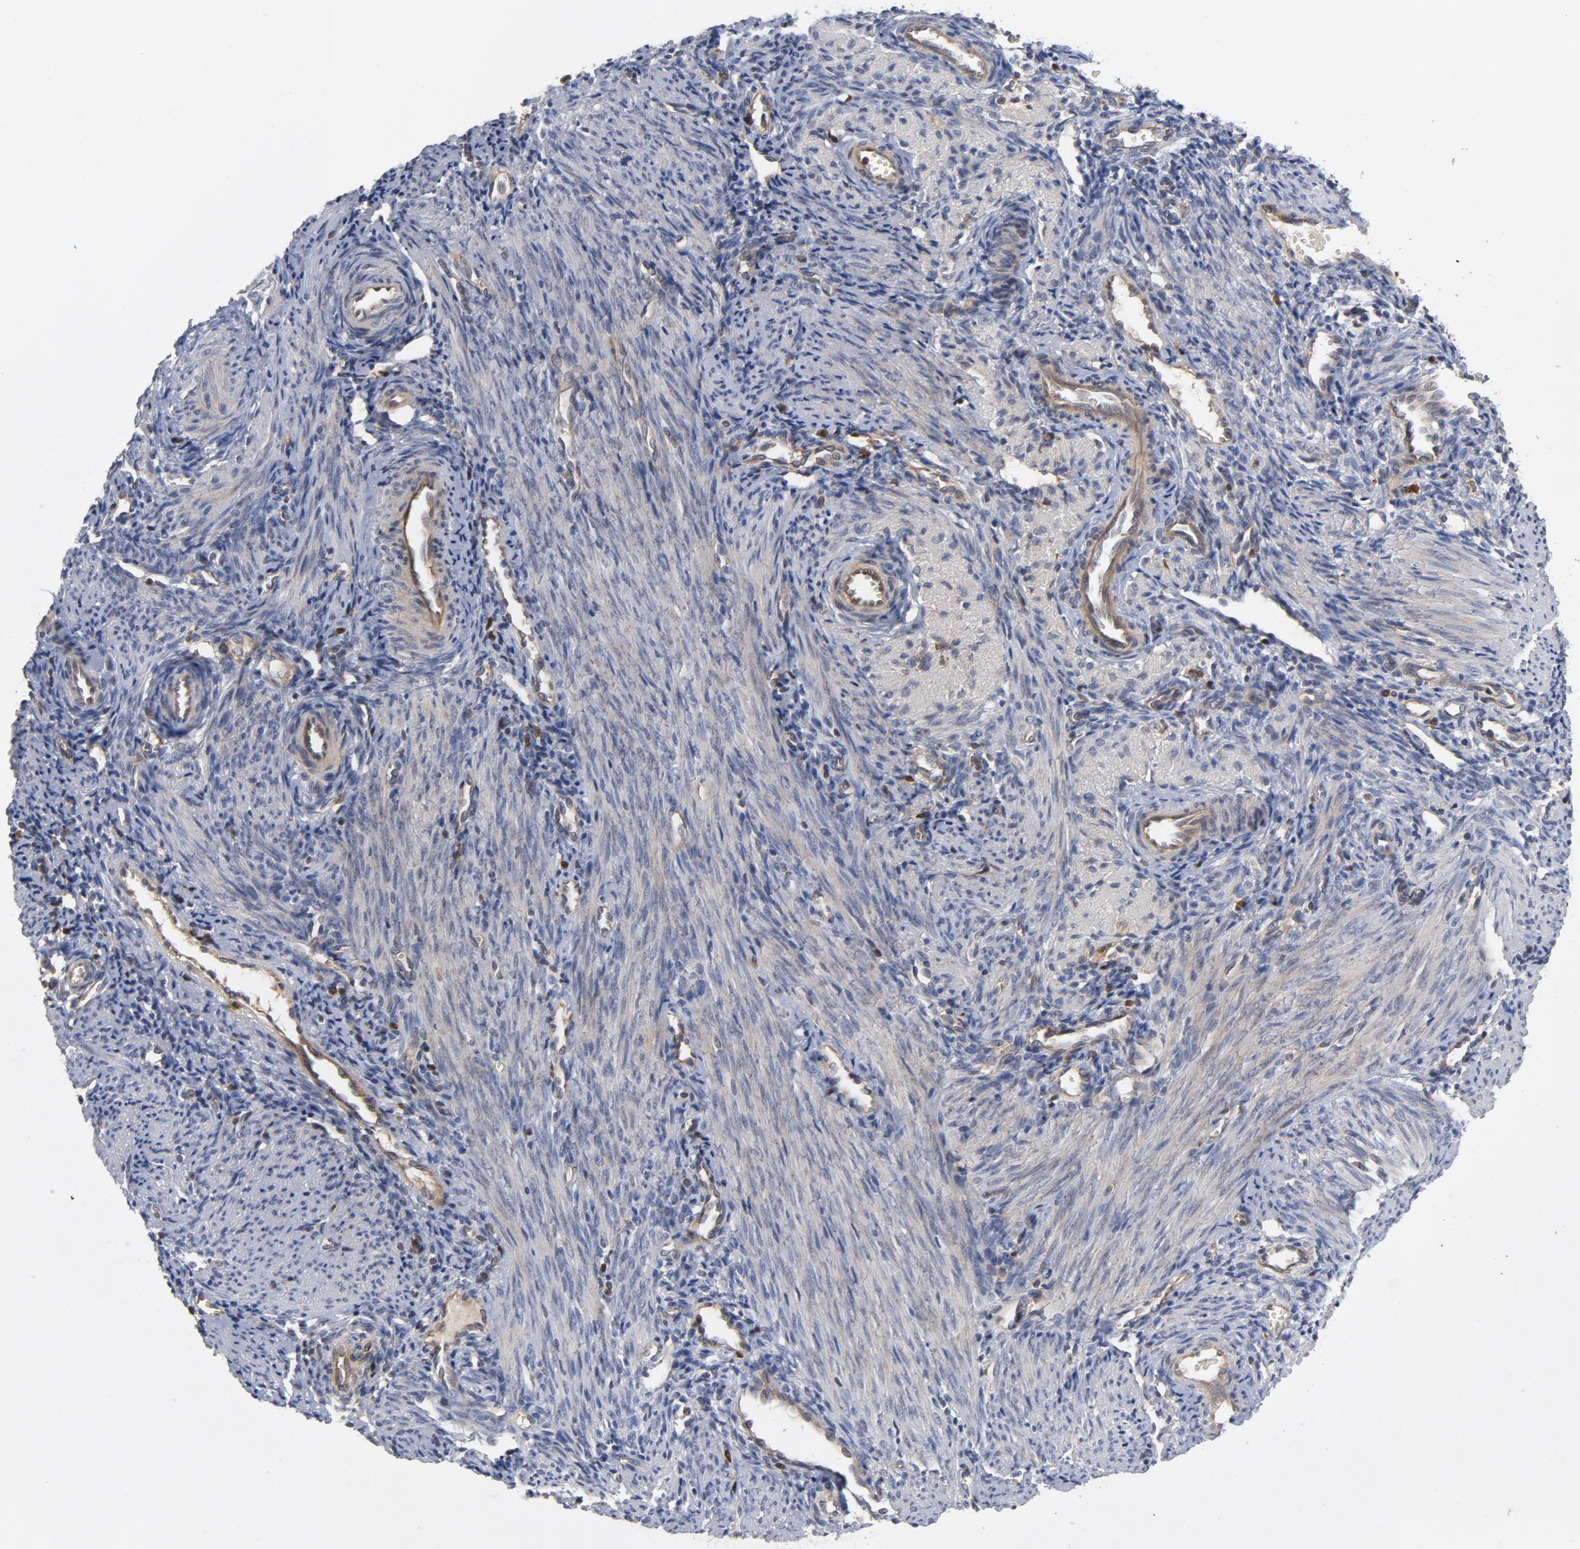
{"staining": {"intensity": "negative", "quantity": "none", "location": "none"}, "tissue": "endometrium", "cell_type": "Cells in endometrial stroma", "image_type": "normal", "snomed": [{"axis": "morphology", "description": "Normal tissue, NOS"}, {"axis": "topography", "description": "Uterus"}, {"axis": "topography", "description": "Endometrium"}], "caption": "There is no significant staining in cells in endometrial stroma of endometrium. (DAB (3,3'-diaminobenzidine) immunohistochemistry with hematoxylin counter stain).", "gene": "TRADD", "patient": {"sex": "female", "age": 33}}